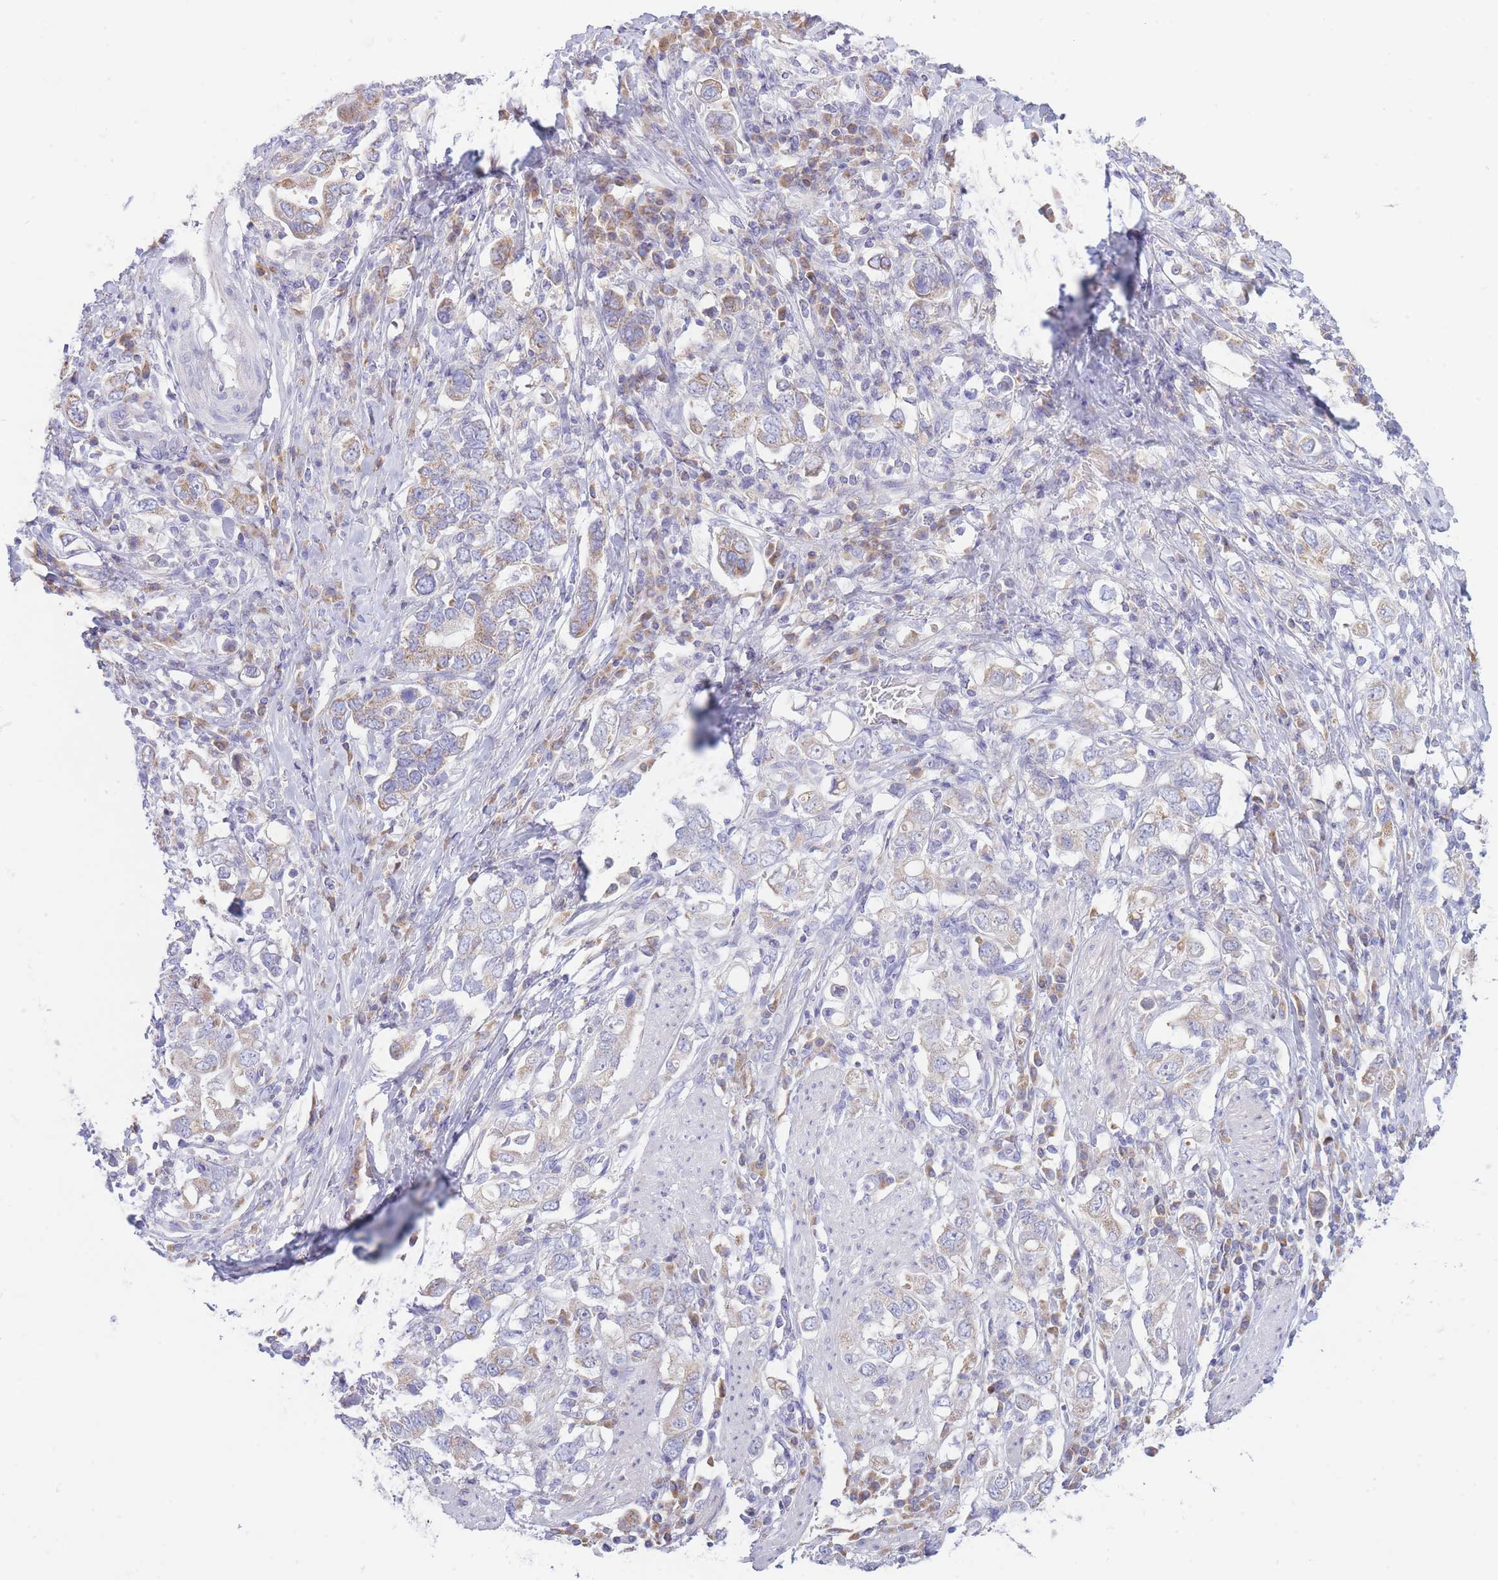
{"staining": {"intensity": "weak", "quantity": "25%-75%", "location": "cytoplasmic/membranous"}, "tissue": "stomach cancer", "cell_type": "Tumor cells", "image_type": "cancer", "snomed": [{"axis": "morphology", "description": "Adenocarcinoma, NOS"}, {"axis": "topography", "description": "Stomach, upper"}, {"axis": "topography", "description": "Stomach"}], "caption": "Protein positivity by IHC reveals weak cytoplasmic/membranous staining in approximately 25%-75% of tumor cells in stomach cancer (adenocarcinoma). (Brightfield microscopy of DAB IHC at high magnification).", "gene": "NANP", "patient": {"sex": "male", "age": 62}}